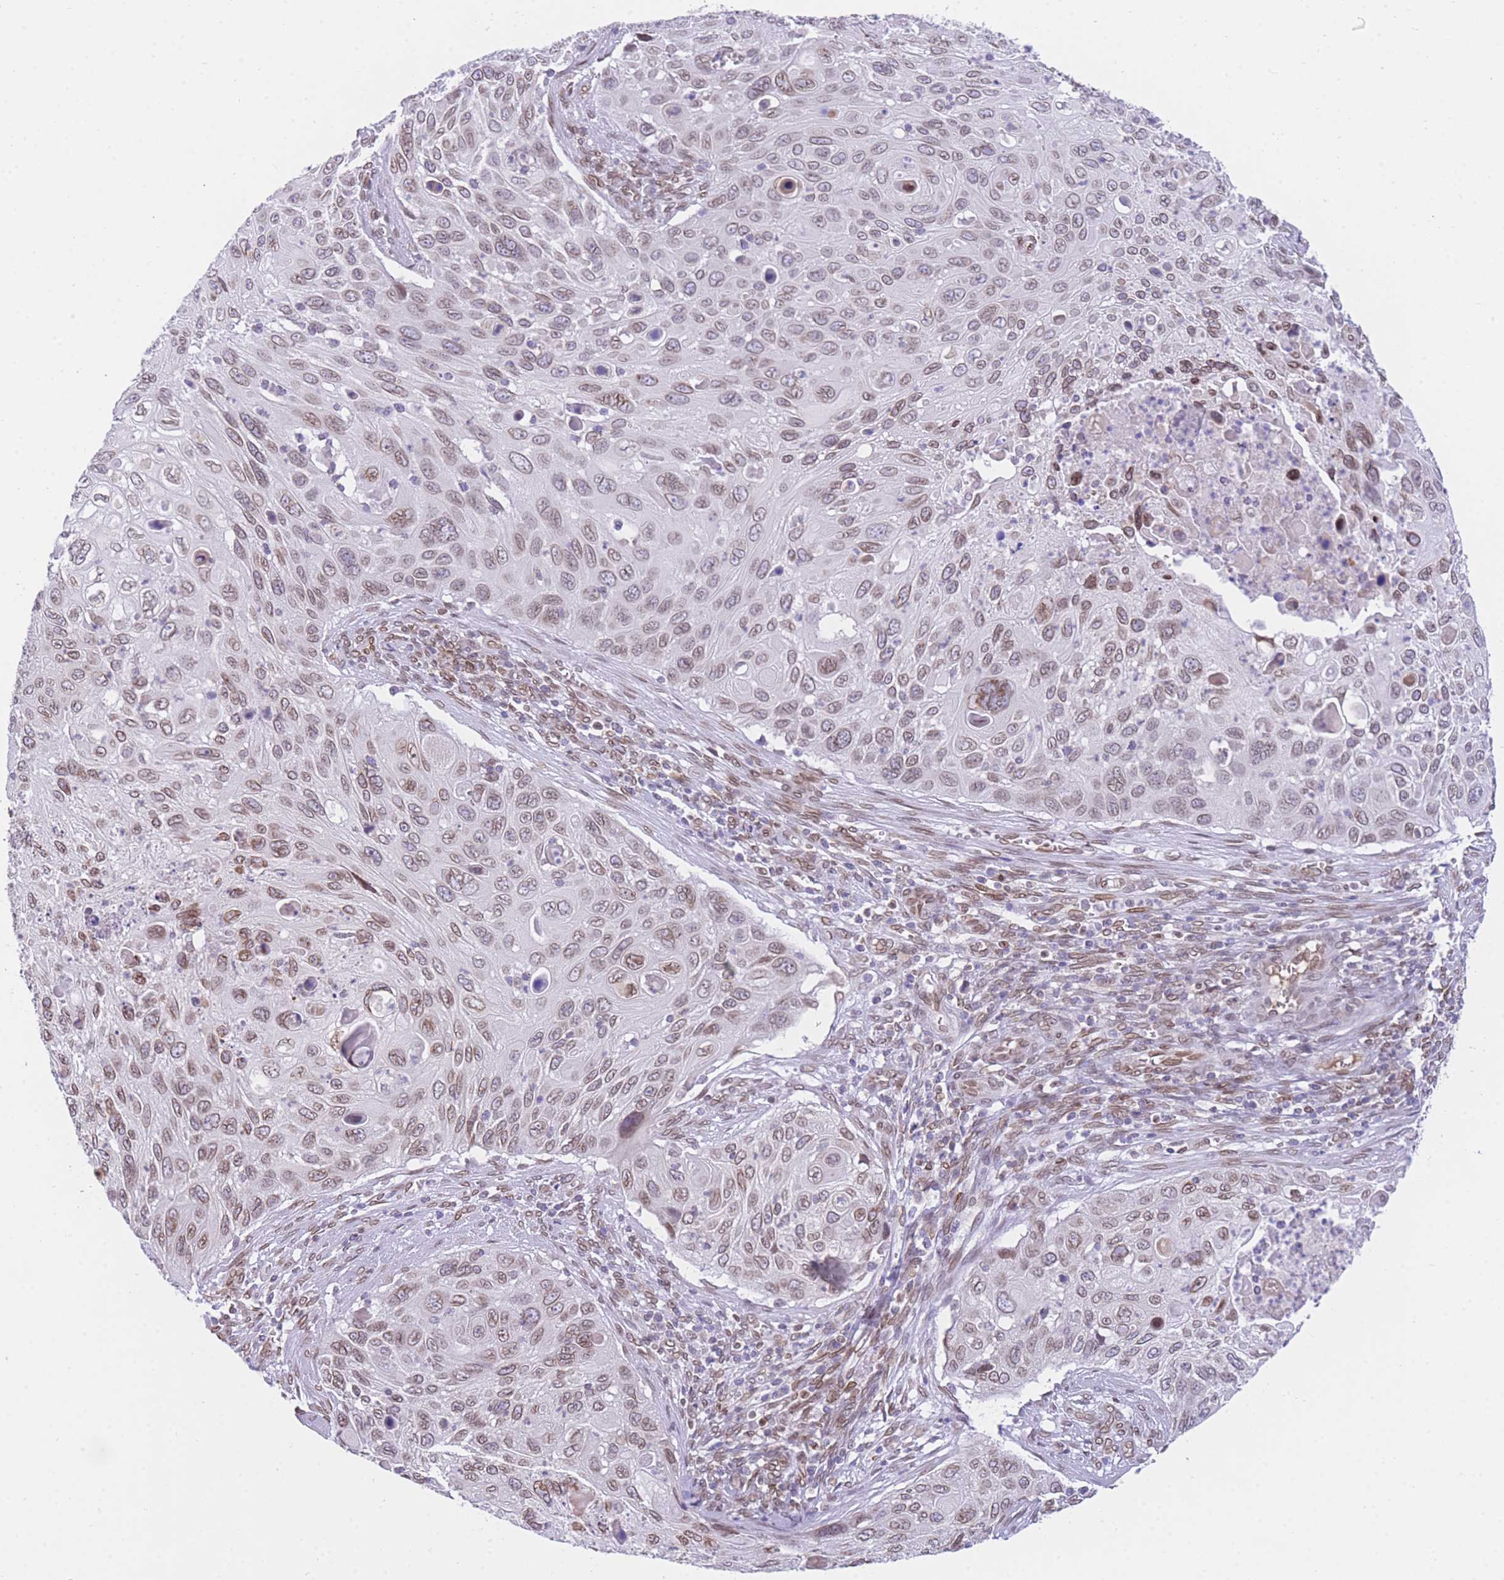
{"staining": {"intensity": "moderate", "quantity": ">75%", "location": "cytoplasmic/membranous,nuclear"}, "tissue": "cervical cancer", "cell_type": "Tumor cells", "image_type": "cancer", "snomed": [{"axis": "morphology", "description": "Squamous cell carcinoma, NOS"}, {"axis": "topography", "description": "Cervix"}], "caption": "The histopathology image exhibits a brown stain indicating the presence of a protein in the cytoplasmic/membranous and nuclear of tumor cells in cervical cancer (squamous cell carcinoma).", "gene": "OR10AD1", "patient": {"sex": "female", "age": 70}}